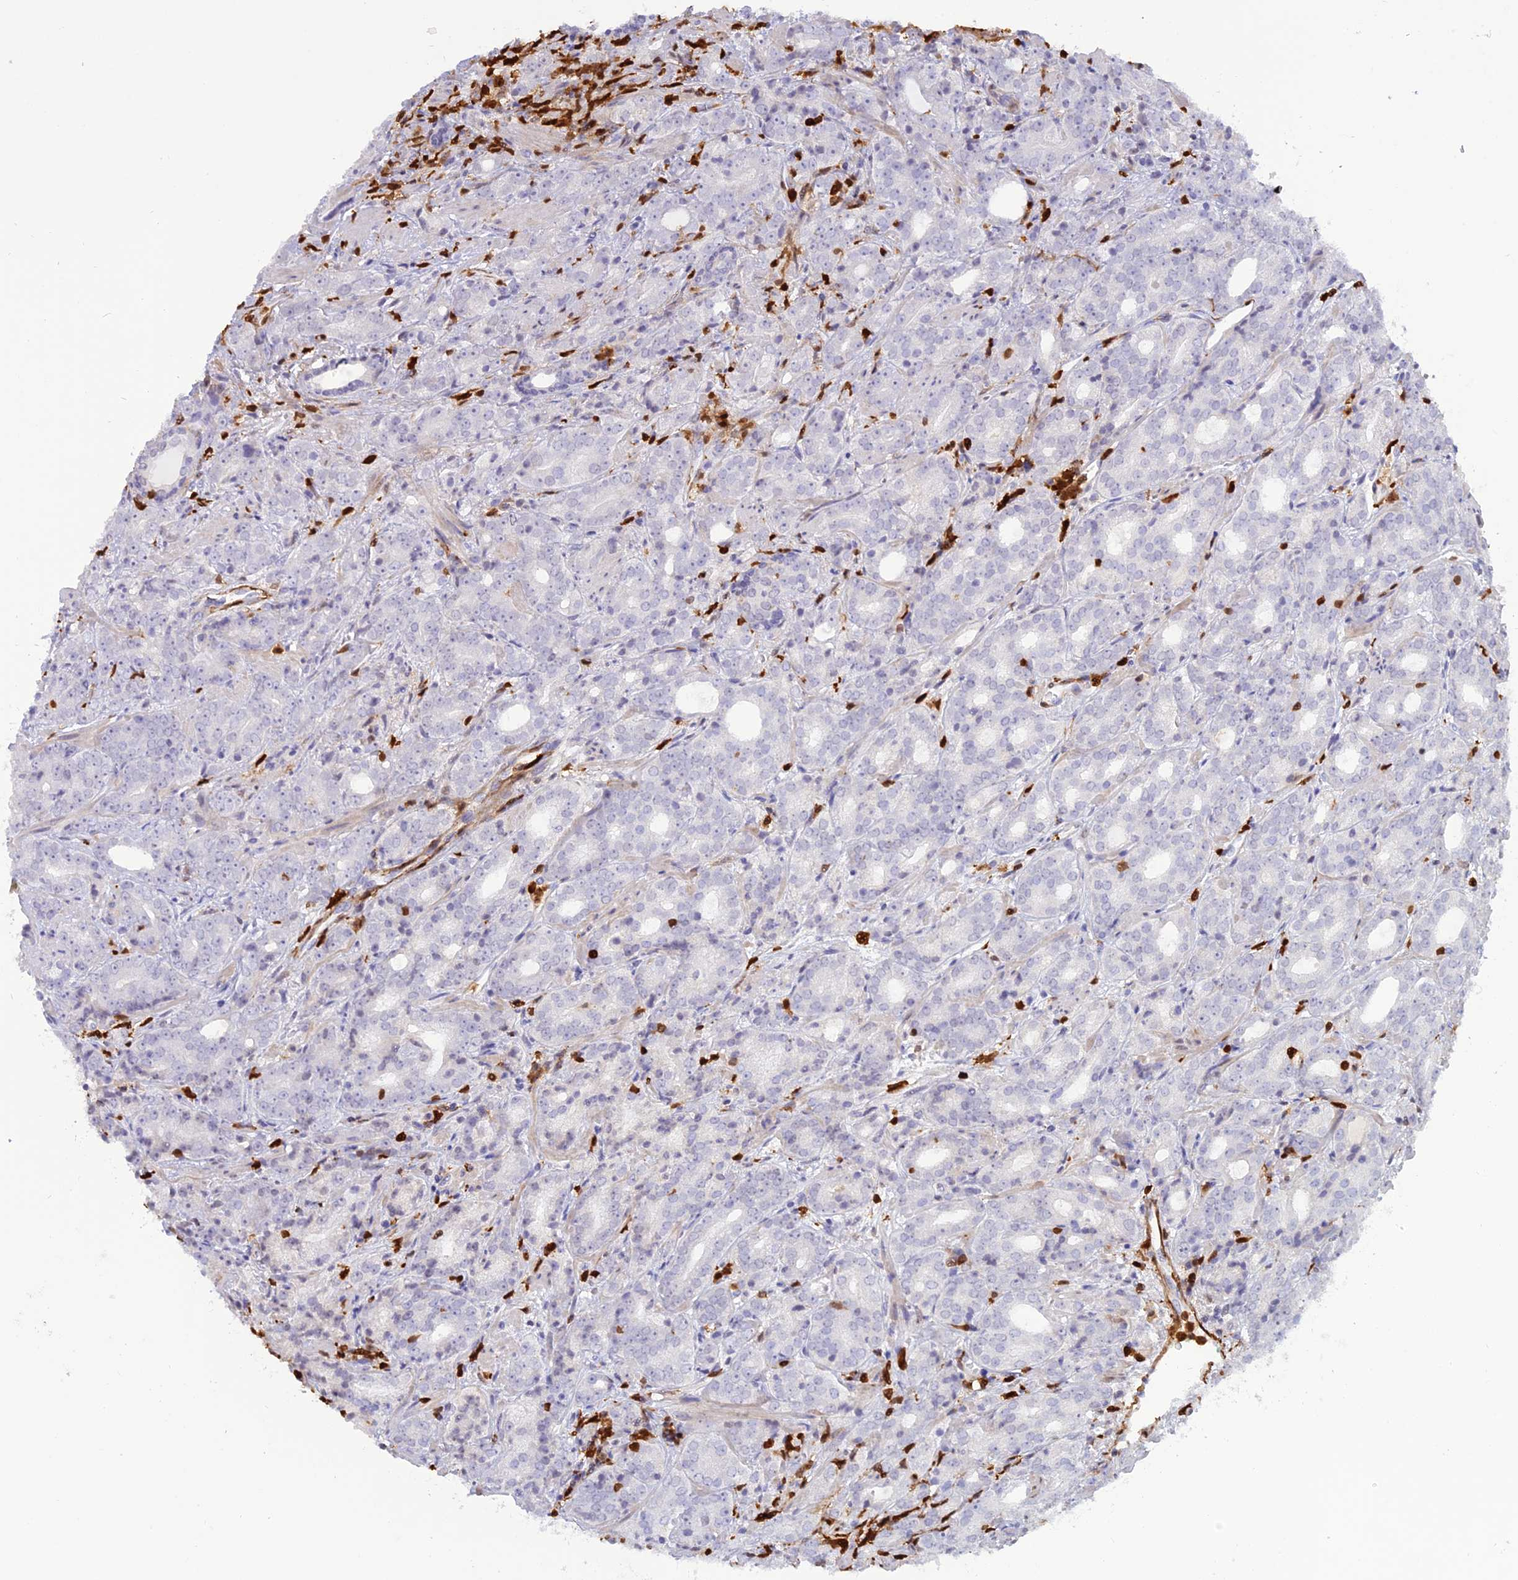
{"staining": {"intensity": "negative", "quantity": "none", "location": "none"}, "tissue": "prostate cancer", "cell_type": "Tumor cells", "image_type": "cancer", "snomed": [{"axis": "morphology", "description": "Adenocarcinoma, High grade"}, {"axis": "topography", "description": "Prostate"}], "caption": "Immunohistochemical staining of human prostate adenocarcinoma (high-grade) exhibits no significant expression in tumor cells.", "gene": "PGBD4", "patient": {"sex": "male", "age": 64}}